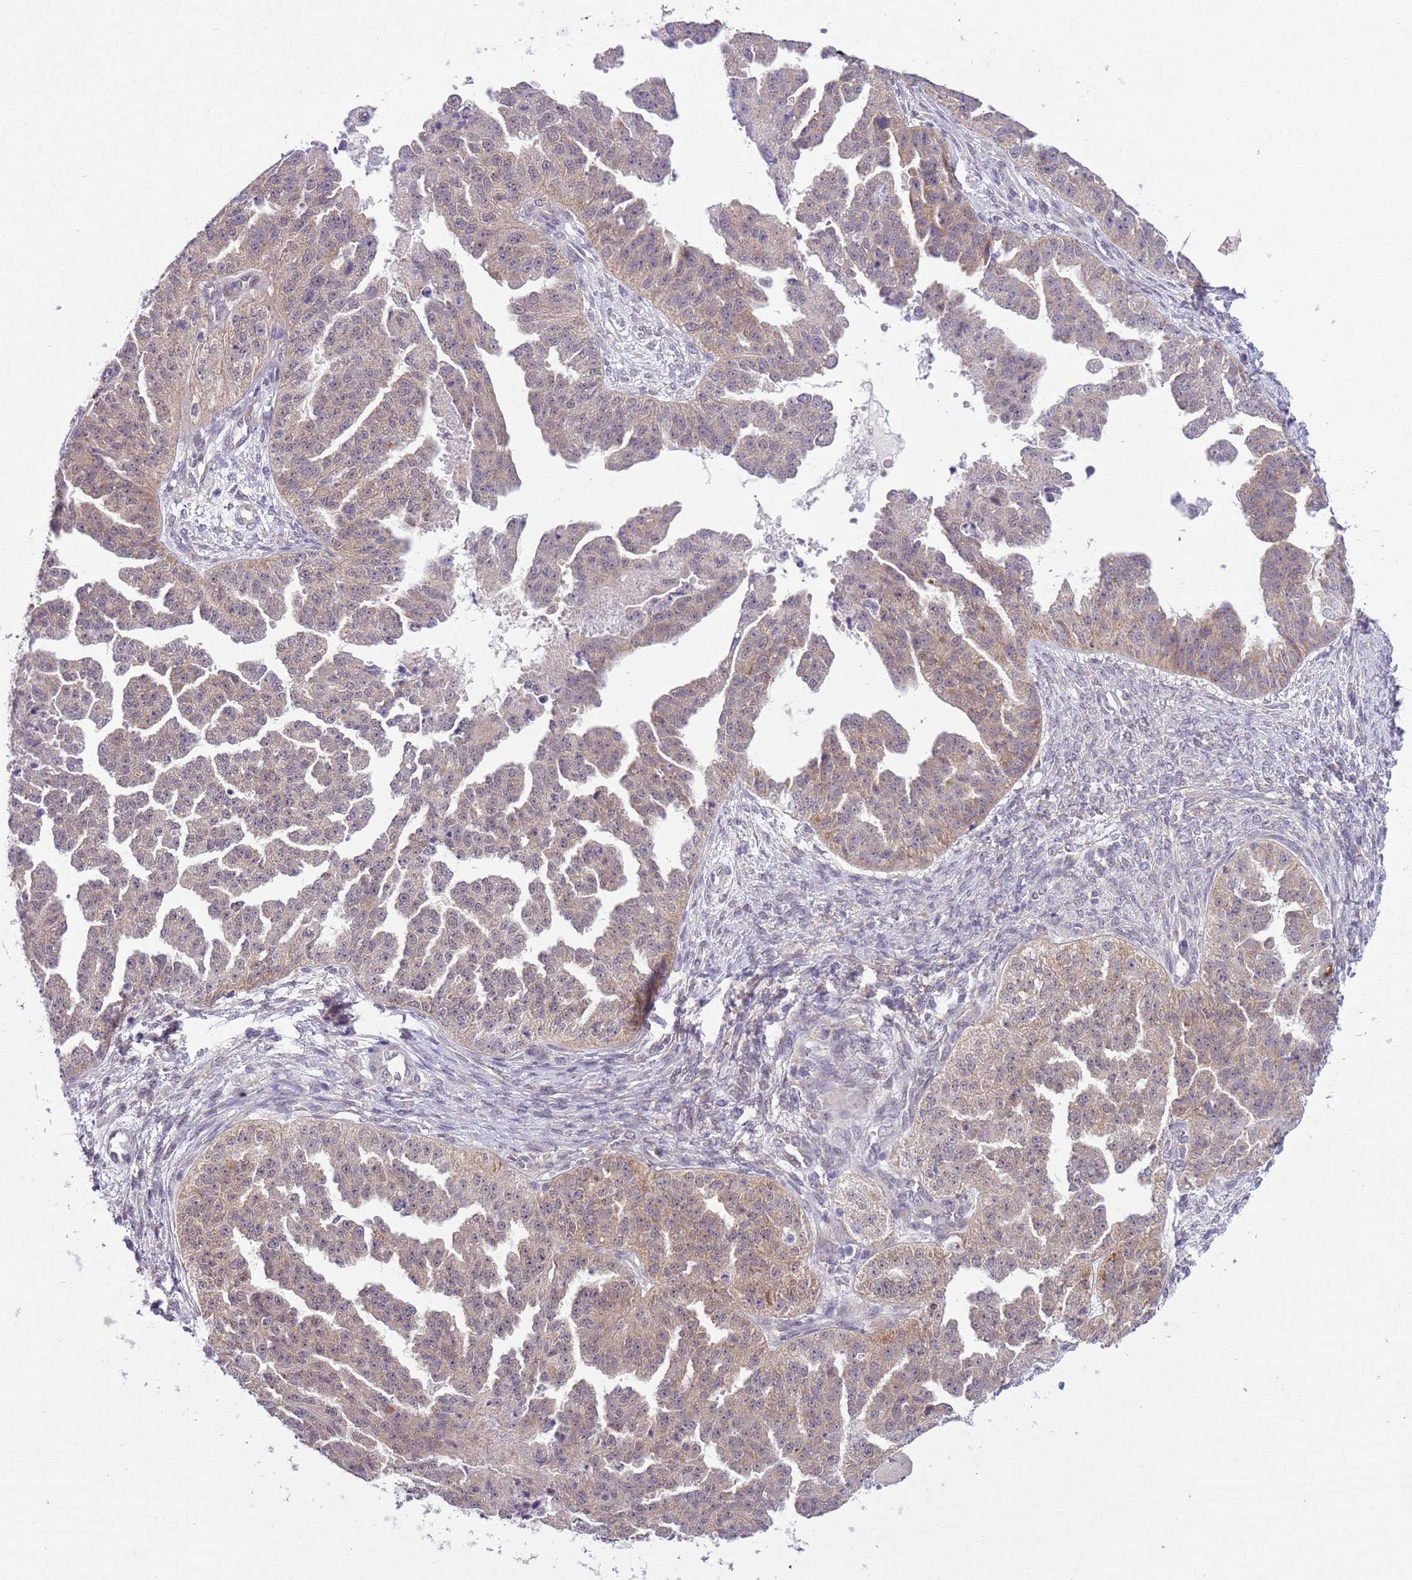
{"staining": {"intensity": "moderate", "quantity": "25%-75%", "location": "cytoplasmic/membranous"}, "tissue": "ovarian cancer", "cell_type": "Tumor cells", "image_type": "cancer", "snomed": [{"axis": "morphology", "description": "Cystadenocarcinoma, serous, NOS"}, {"axis": "topography", "description": "Ovary"}], "caption": "Immunohistochemistry micrograph of human serous cystadenocarcinoma (ovarian) stained for a protein (brown), which demonstrates medium levels of moderate cytoplasmic/membranous expression in approximately 25%-75% of tumor cells.", "gene": "FAM120C", "patient": {"sex": "female", "age": 58}}